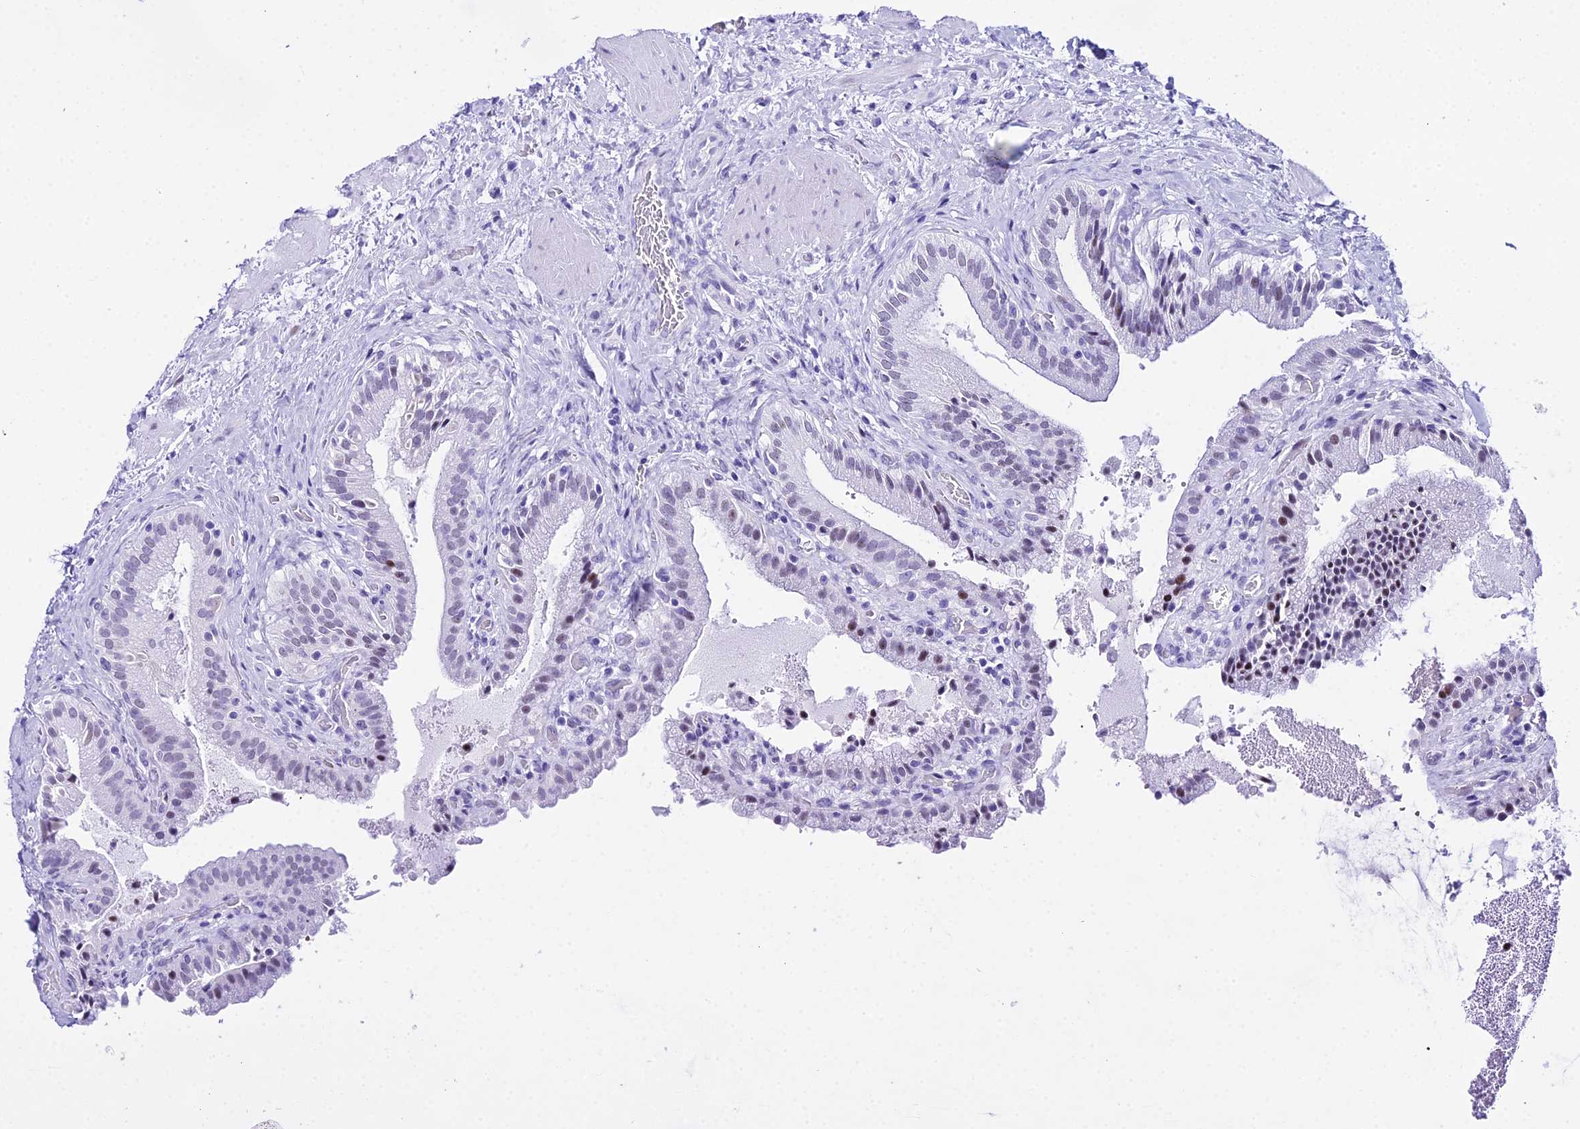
{"staining": {"intensity": "weak", "quantity": "<25%", "location": "nuclear"}, "tissue": "gallbladder", "cell_type": "Glandular cells", "image_type": "normal", "snomed": [{"axis": "morphology", "description": "Normal tissue, NOS"}, {"axis": "topography", "description": "Gallbladder"}], "caption": "The photomicrograph demonstrates no staining of glandular cells in unremarkable gallbladder.", "gene": "RNPS1", "patient": {"sex": "male", "age": 24}}